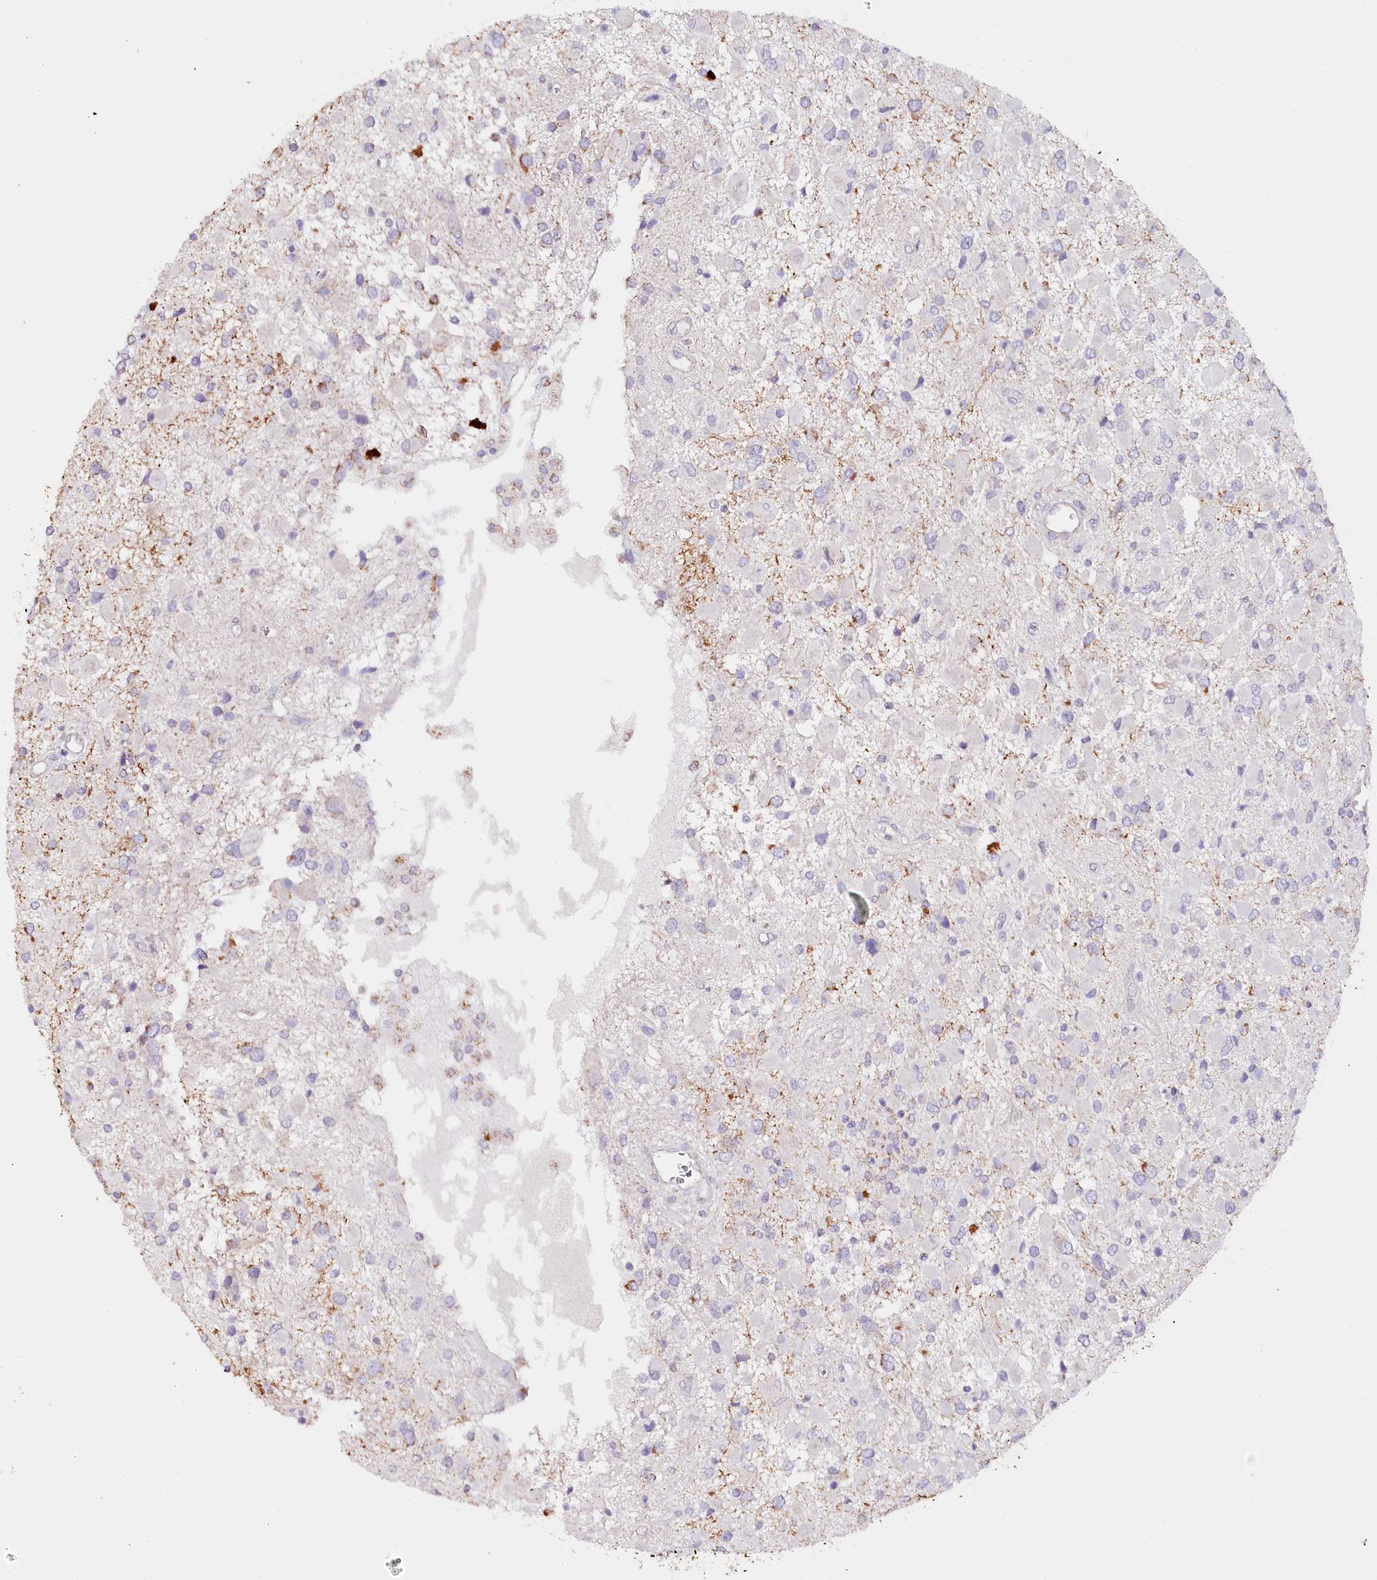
{"staining": {"intensity": "weak", "quantity": "<25%", "location": "cytoplasmic/membranous"}, "tissue": "glioma", "cell_type": "Tumor cells", "image_type": "cancer", "snomed": [{"axis": "morphology", "description": "Glioma, malignant, High grade"}, {"axis": "topography", "description": "Brain"}], "caption": "Tumor cells are negative for protein expression in human malignant glioma (high-grade).", "gene": "MMP25", "patient": {"sex": "male", "age": 53}}